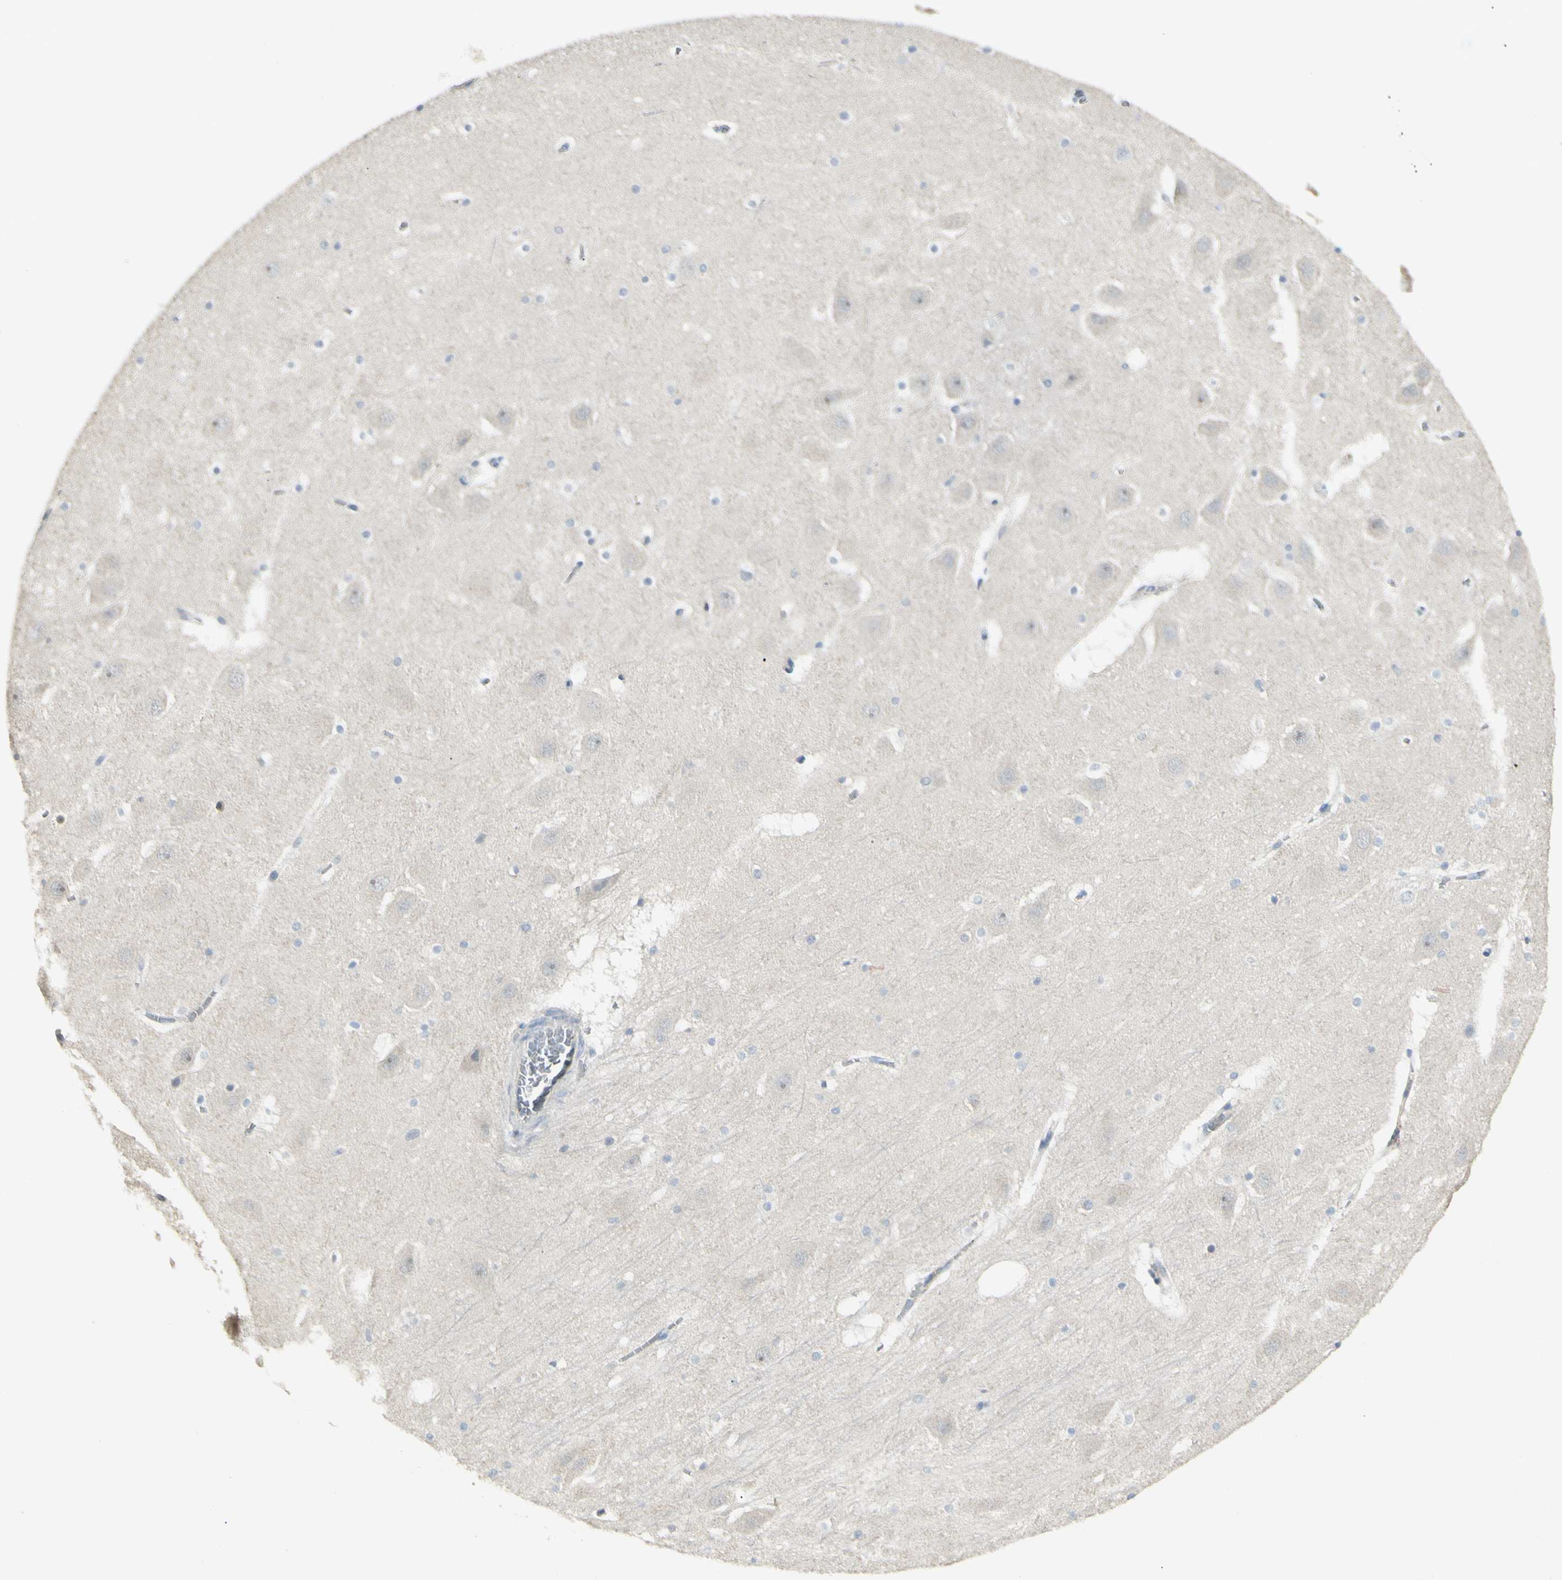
{"staining": {"intensity": "weak", "quantity": "<25%", "location": "cytoplasmic/membranous"}, "tissue": "hippocampus", "cell_type": "Glial cells", "image_type": "normal", "snomed": [{"axis": "morphology", "description": "Normal tissue, NOS"}, {"axis": "topography", "description": "Hippocampus"}], "caption": "Immunohistochemistry micrograph of normal hippocampus: hippocampus stained with DAB demonstrates no significant protein expression in glial cells.", "gene": "CCNB2", "patient": {"sex": "male", "age": 45}}